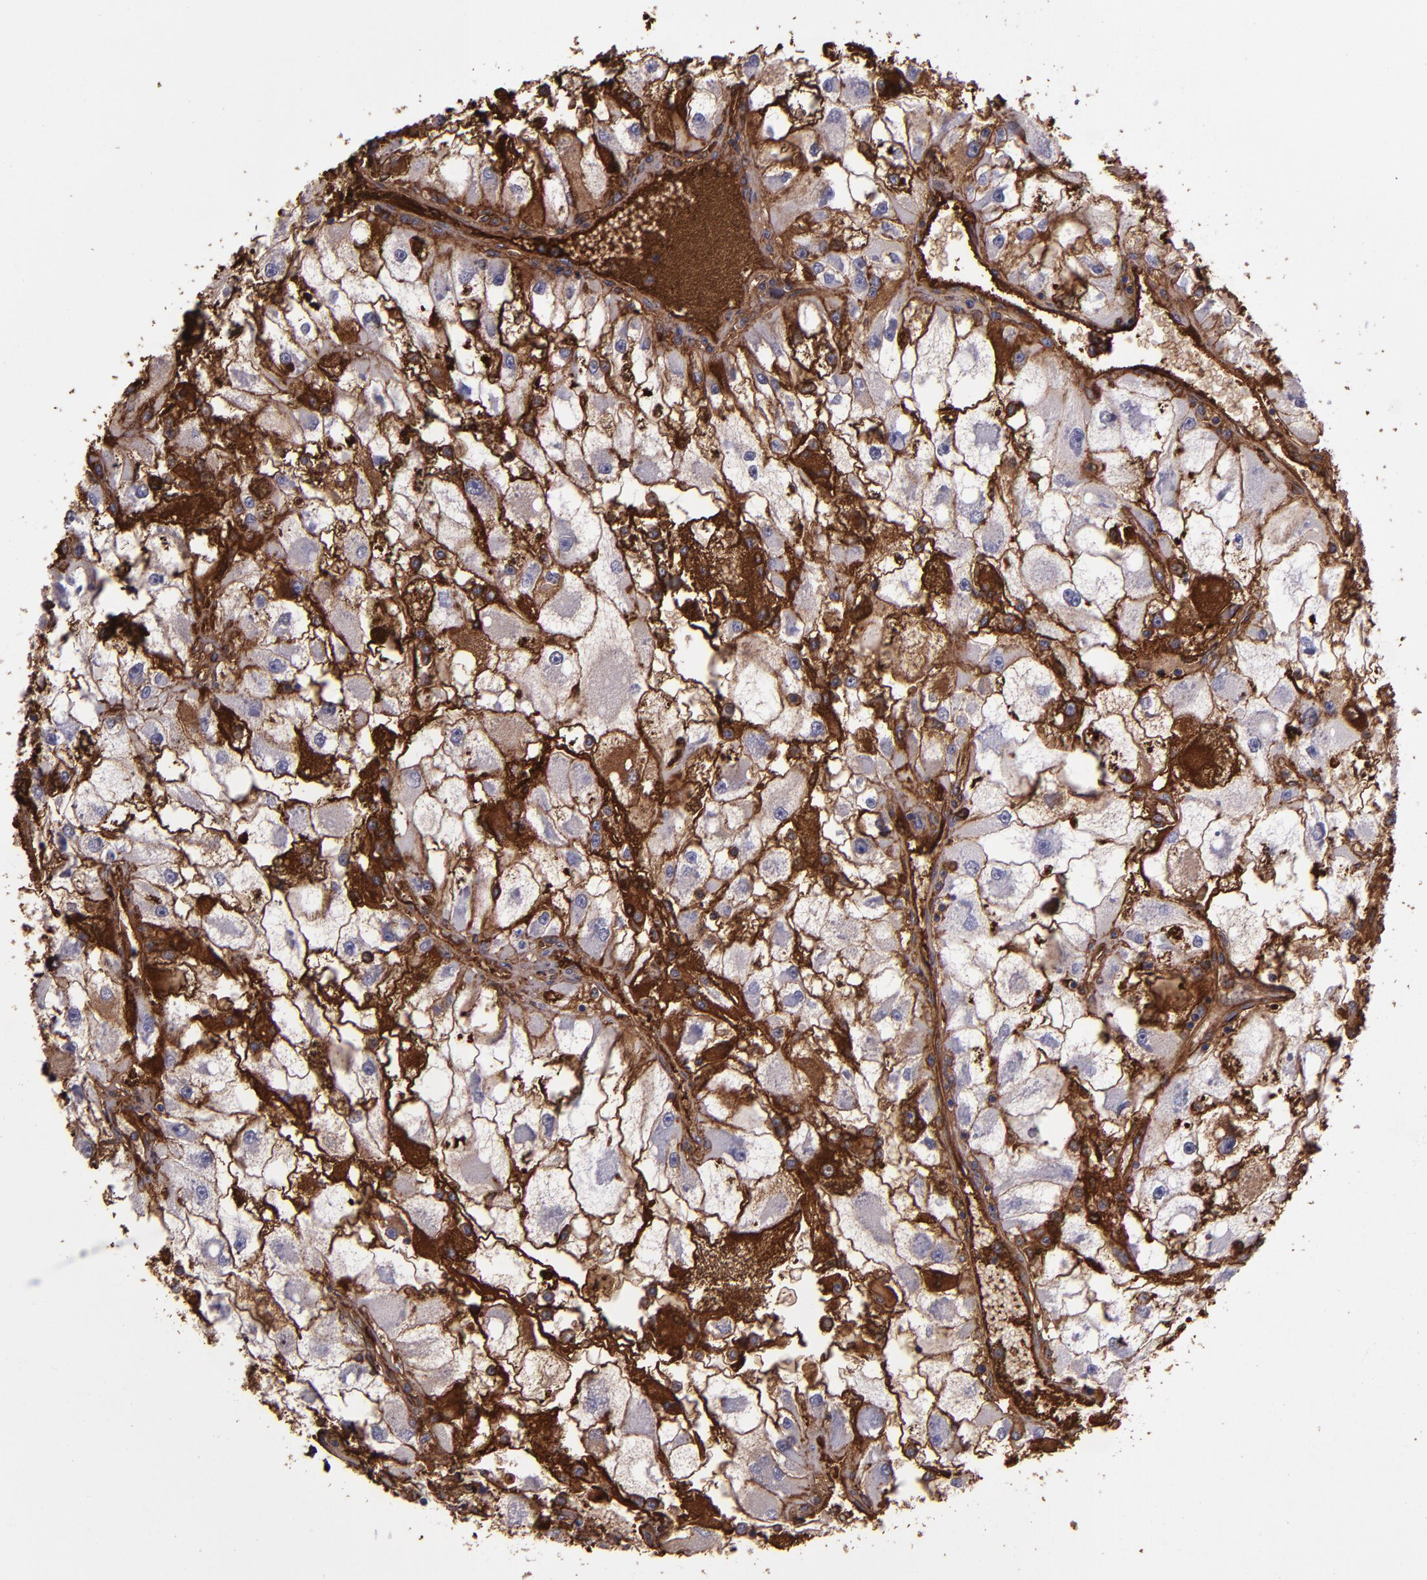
{"staining": {"intensity": "moderate", "quantity": "25%-75%", "location": "cytoplasmic/membranous"}, "tissue": "renal cancer", "cell_type": "Tumor cells", "image_type": "cancer", "snomed": [{"axis": "morphology", "description": "Adenocarcinoma, NOS"}, {"axis": "topography", "description": "Kidney"}], "caption": "A brown stain shows moderate cytoplasmic/membranous positivity of a protein in renal cancer (adenocarcinoma) tumor cells.", "gene": "A2M", "patient": {"sex": "female", "age": 73}}